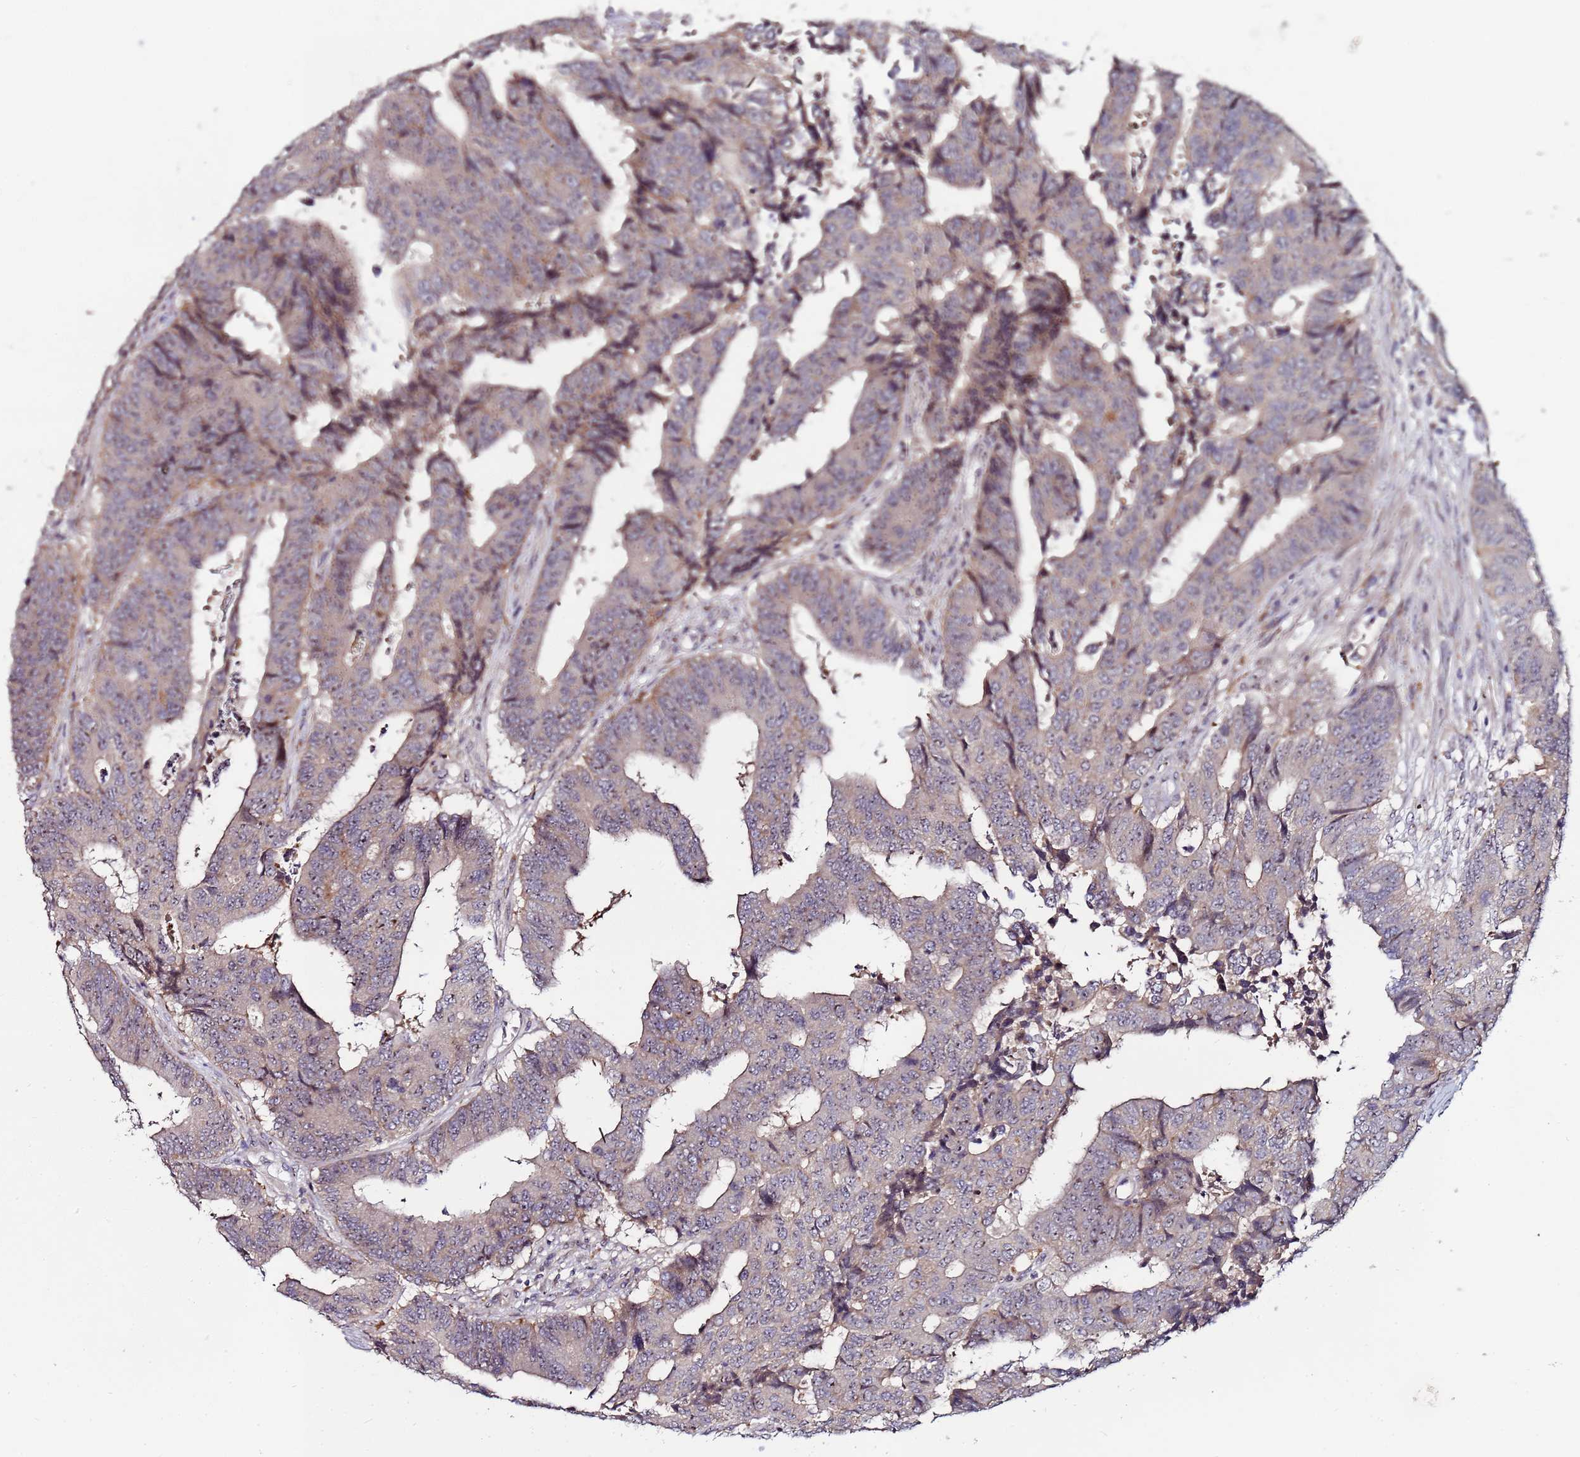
{"staining": {"intensity": "weak", "quantity": "25%-75%", "location": "cytoplasmic/membranous"}, "tissue": "colorectal cancer", "cell_type": "Tumor cells", "image_type": "cancer", "snomed": [{"axis": "morphology", "description": "Adenocarcinoma, NOS"}, {"axis": "topography", "description": "Rectum"}], "caption": "Tumor cells demonstrate weak cytoplasmic/membranous positivity in about 25%-75% of cells in colorectal adenocarcinoma.", "gene": "KRI1", "patient": {"sex": "male", "age": 84}}